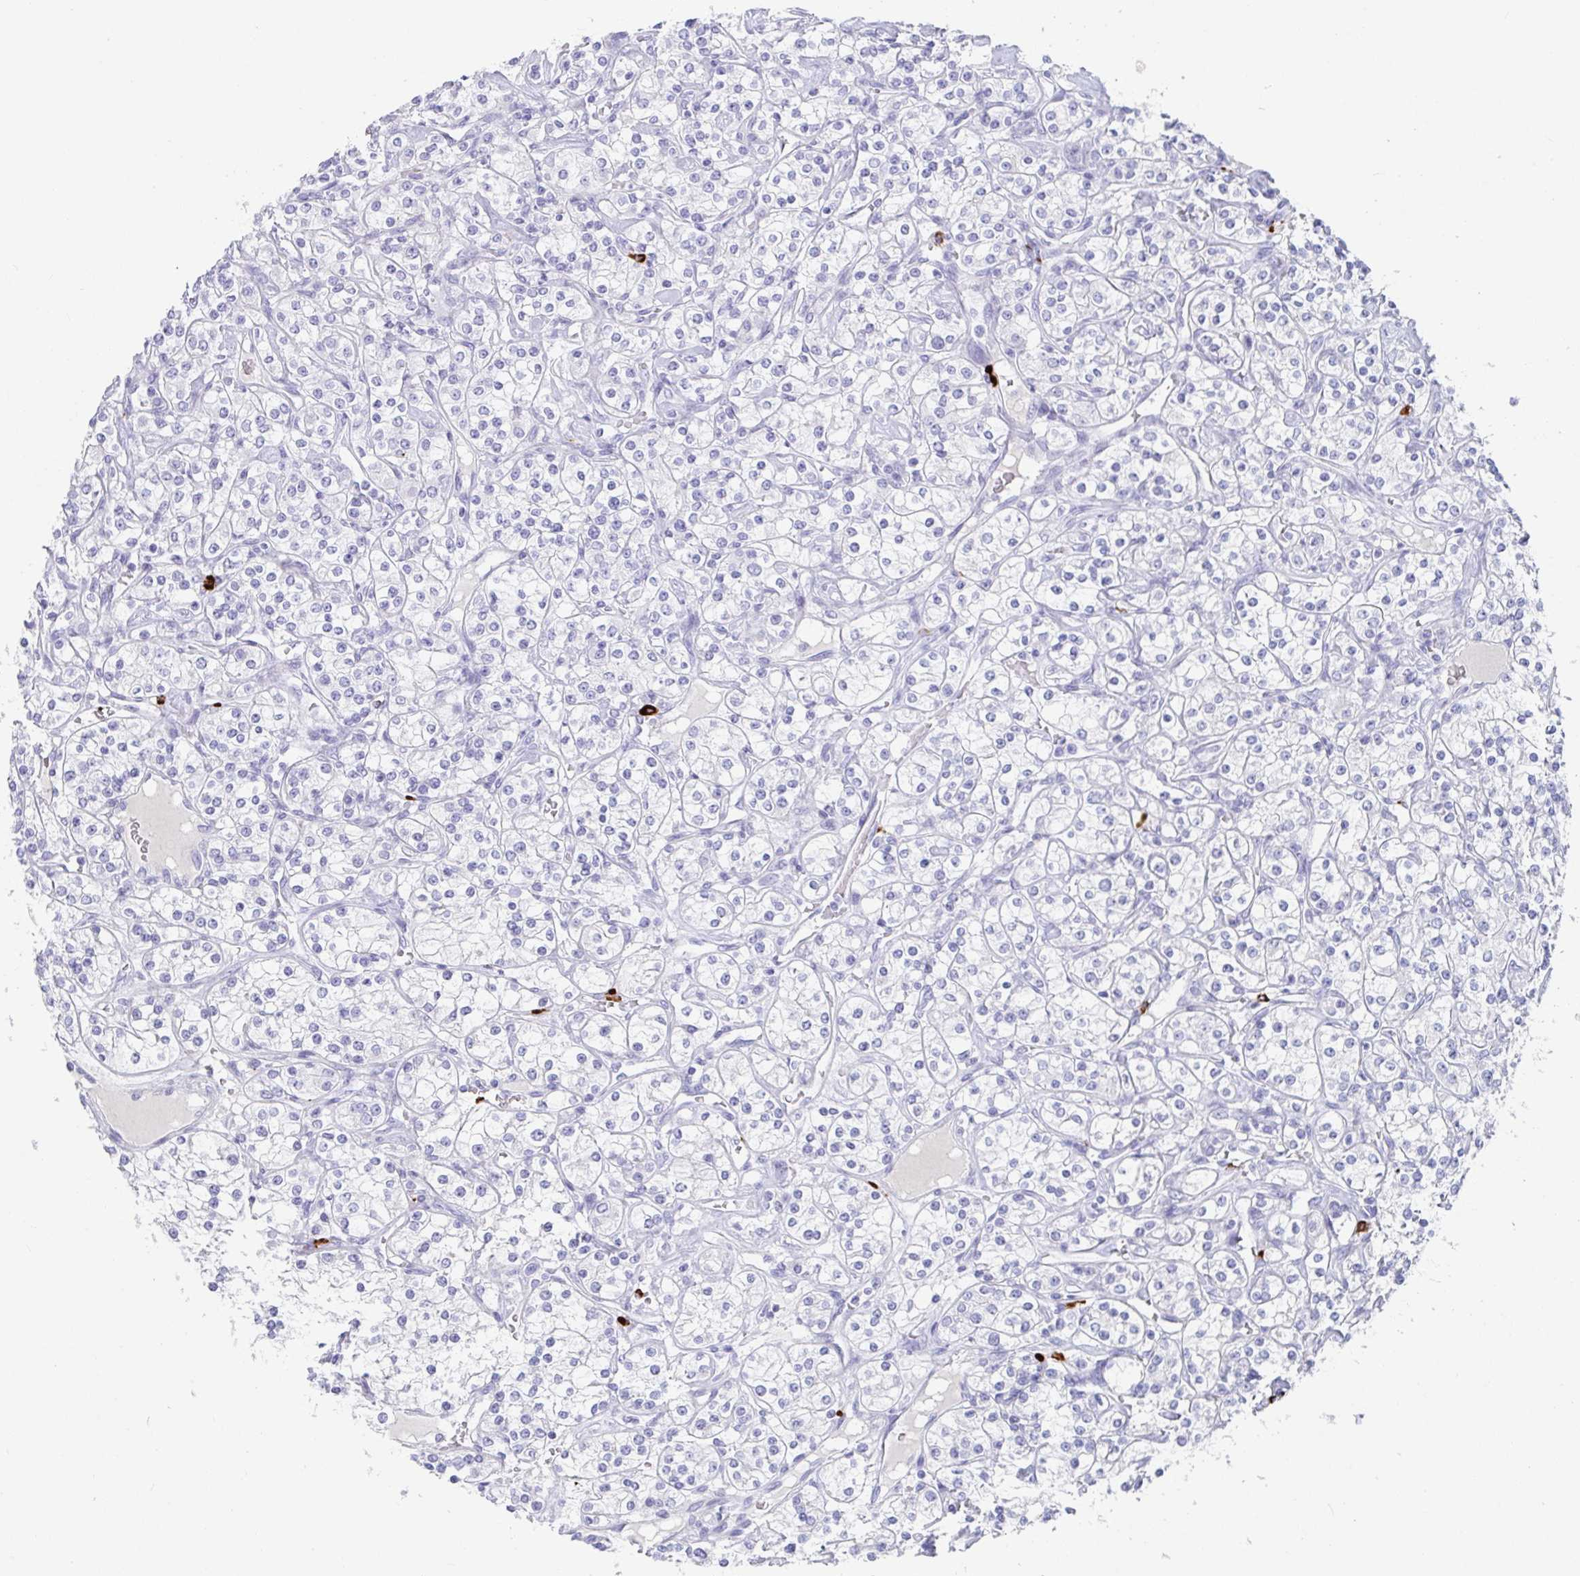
{"staining": {"intensity": "negative", "quantity": "none", "location": "none"}, "tissue": "renal cancer", "cell_type": "Tumor cells", "image_type": "cancer", "snomed": [{"axis": "morphology", "description": "Adenocarcinoma, NOS"}, {"axis": "topography", "description": "Kidney"}], "caption": "DAB immunohistochemical staining of renal adenocarcinoma reveals no significant expression in tumor cells.", "gene": "PLA2G1B", "patient": {"sex": "male", "age": 77}}